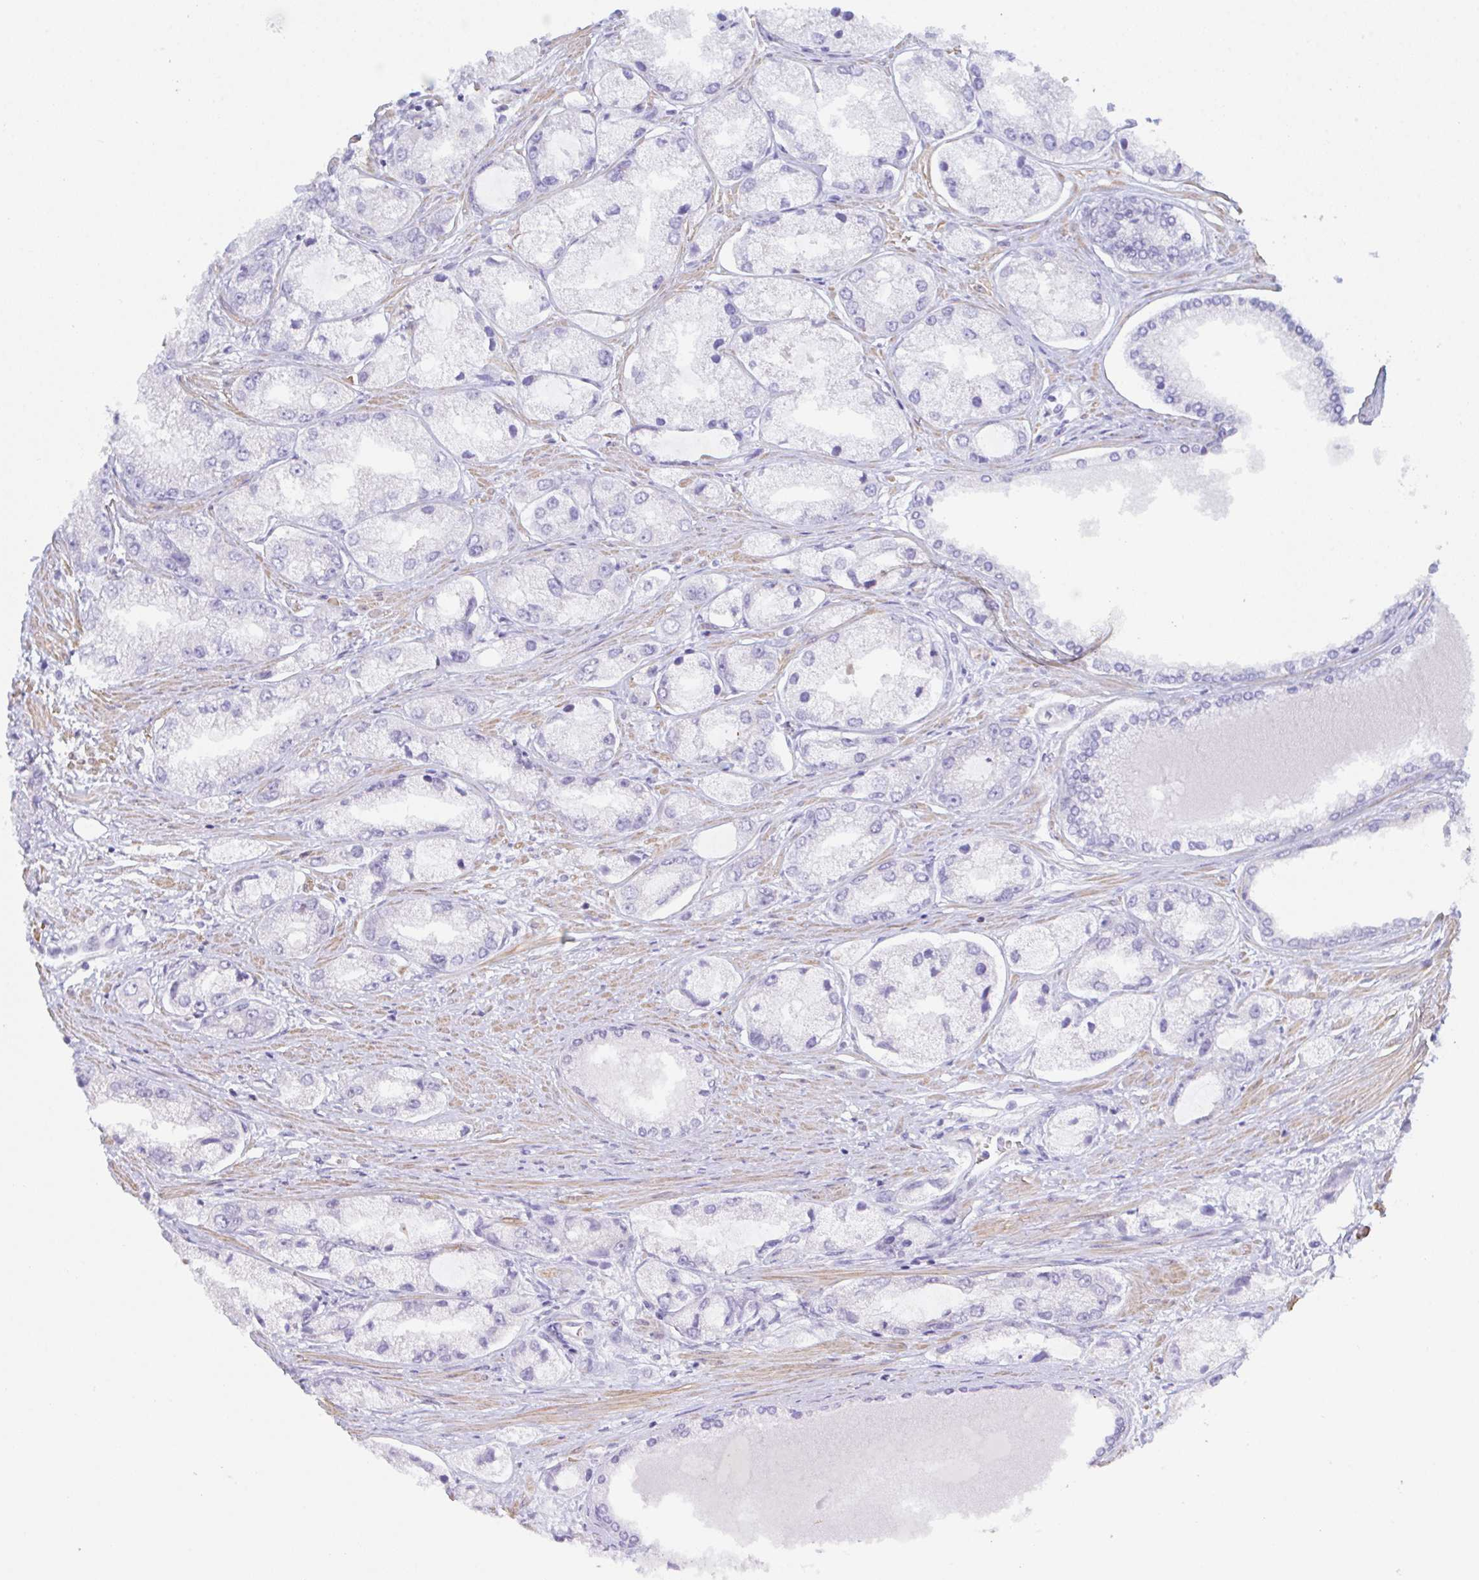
{"staining": {"intensity": "negative", "quantity": "none", "location": "none"}, "tissue": "prostate cancer", "cell_type": "Tumor cells", "image_type": "cancer", "snomed": [{"axis": "morphology", "description": "Adenocarcinoma, Low grade"}, {"axis": "topography", "description": "Prostate"}], "caption": "Prostate cancer stained for a protein using IHC reveals no staining tumor cells.", "gene": "CEP170B", "patient": {"sex": "male", "age": 69}}